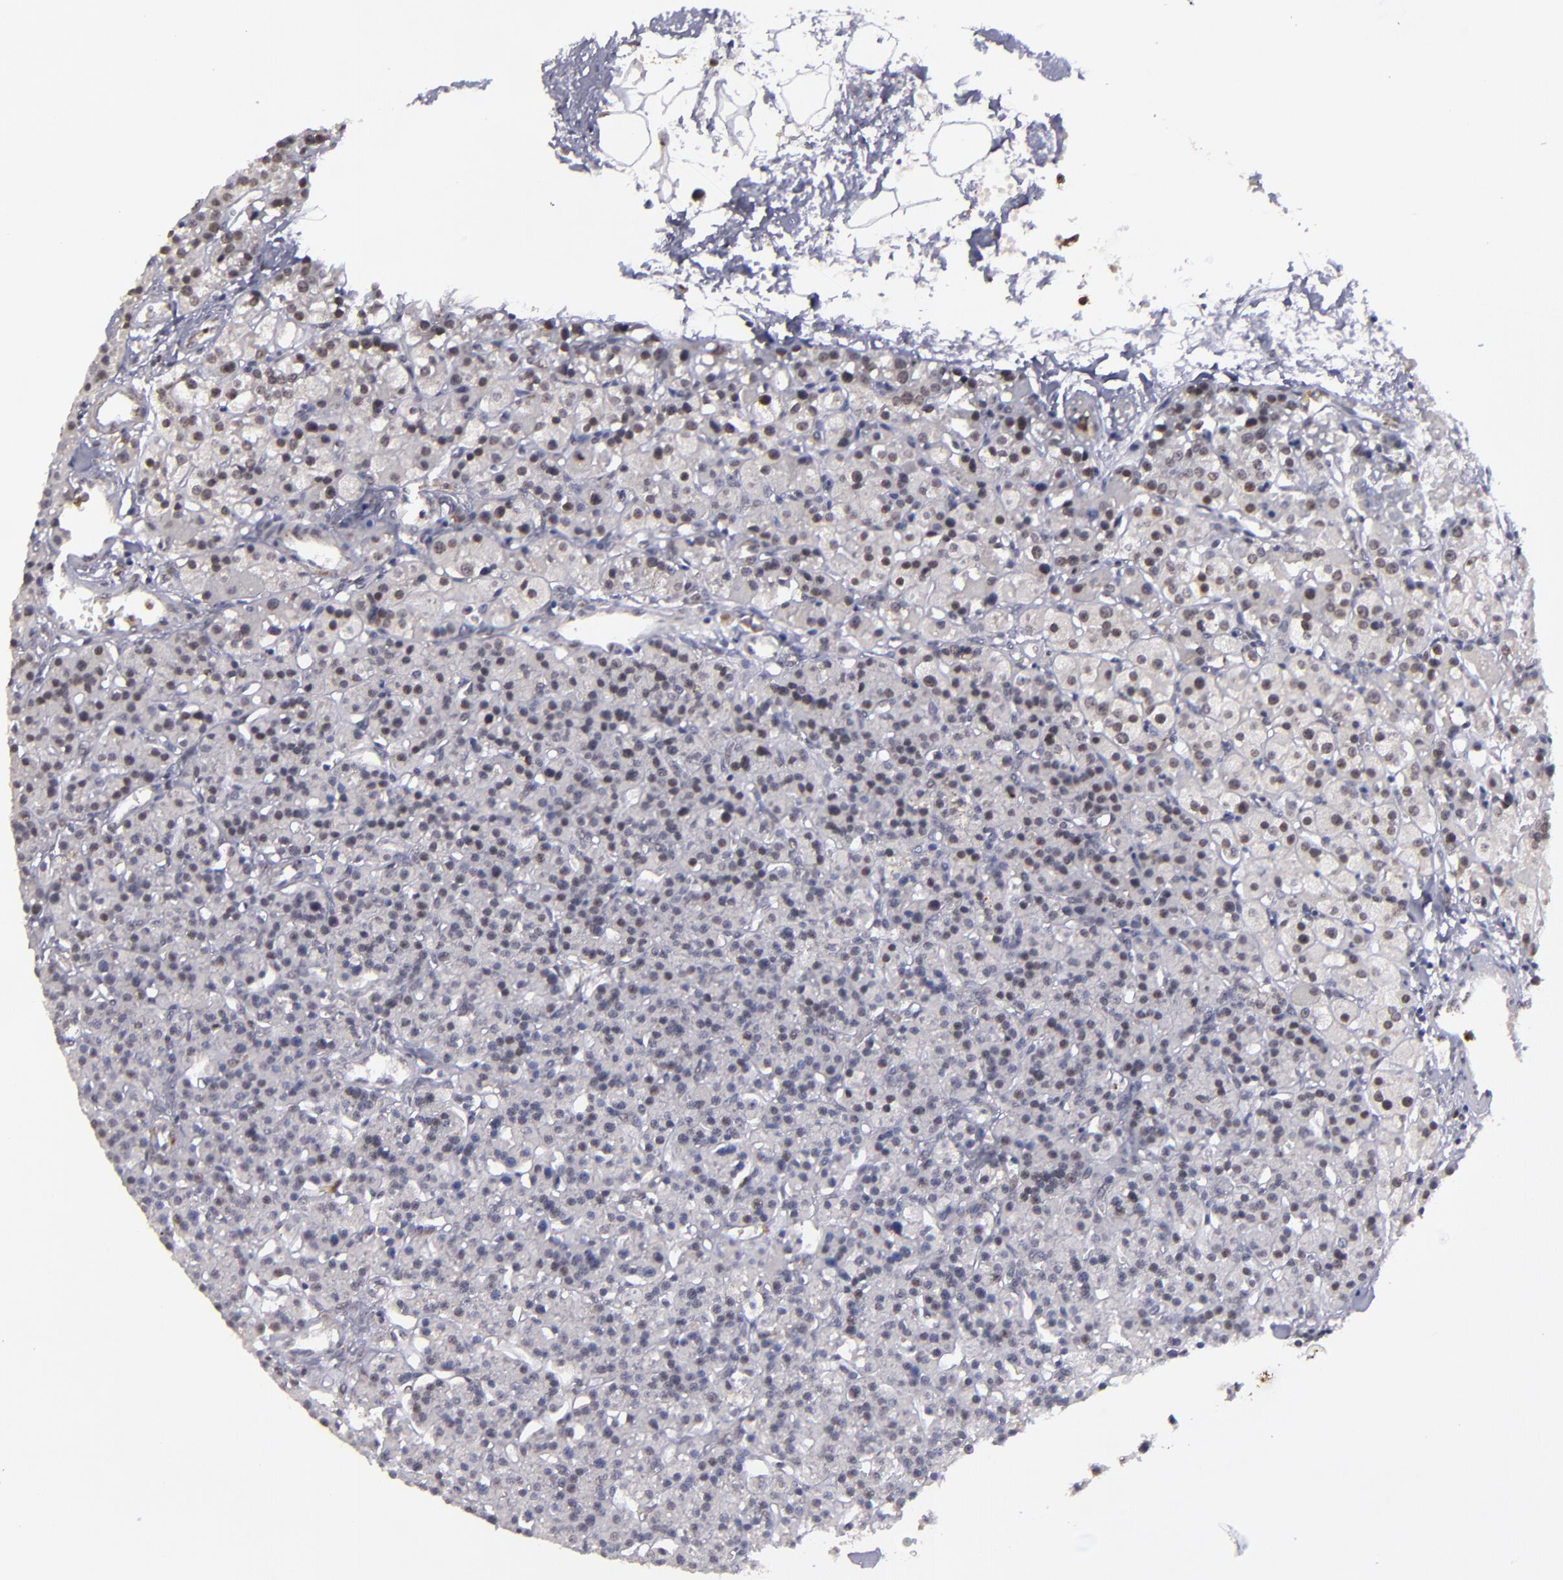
{"staining": {"intensity": "weak", "quantity": ">75%", "location": "nuclear"}, "tissue": "parathyroid gland", "cell_type": "Glandular cells", "image_type": "normal", "snomed": [{"axis": "morphology", "description": "Normal tissue, NOS"}, {"axis": "topography", "description": "Parathyroid gland"}], "caption": "Protein expression analysis of normal human parathyroid gland reveals weak nuclear staining in about >75% of glandular cells. Nuclei are stained in blue.", "gene": "RREB1", "patient": {"sex": "female", "age": 58}}